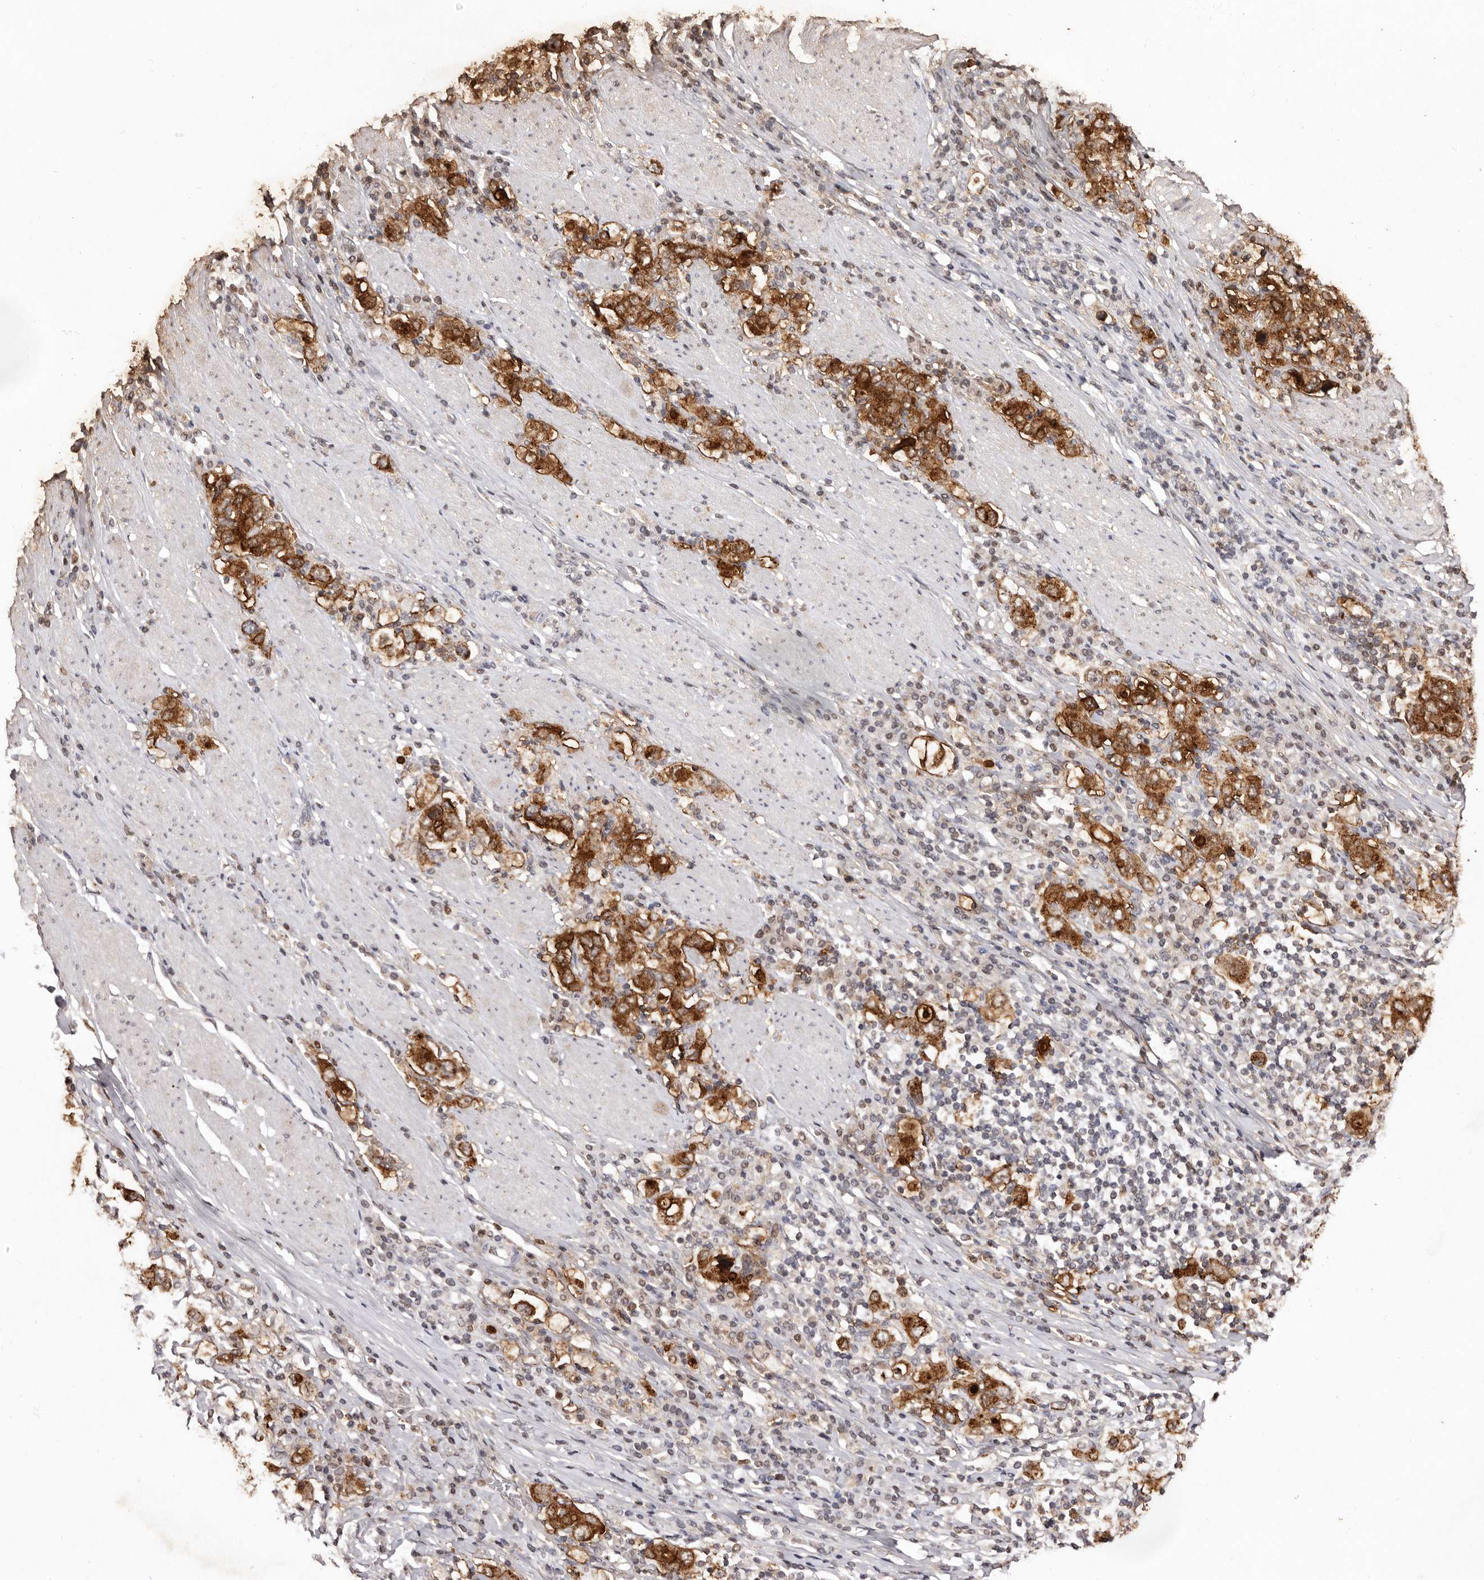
{"staining": {"intensity": "strong", "quantity": ">75%", "location": "cytoplasmic/membranous"}, "tissue": "stomach cancer", "cell_type": "Tumor cells", "image_type": "cancer", "snomed": [{"axis": "morphology", "description": "Adenocarcinoma, NOS"}, {"axis": "topography", "description": "Stomach, upper"}], "caption": "Immunohistochemistry (IHC) histopathology image of neoplastic tissue: stomach cancer stained using immunohistochemistry (IHC) demonstrates high levels of strong protein expression localized specifically in the cytoplasmic/membranous of tumor cells, appearing as a cytoplasmic/membranous brown color.", "gene": "NOTCH1", "patient": {"sex": "male", "age": 62}}